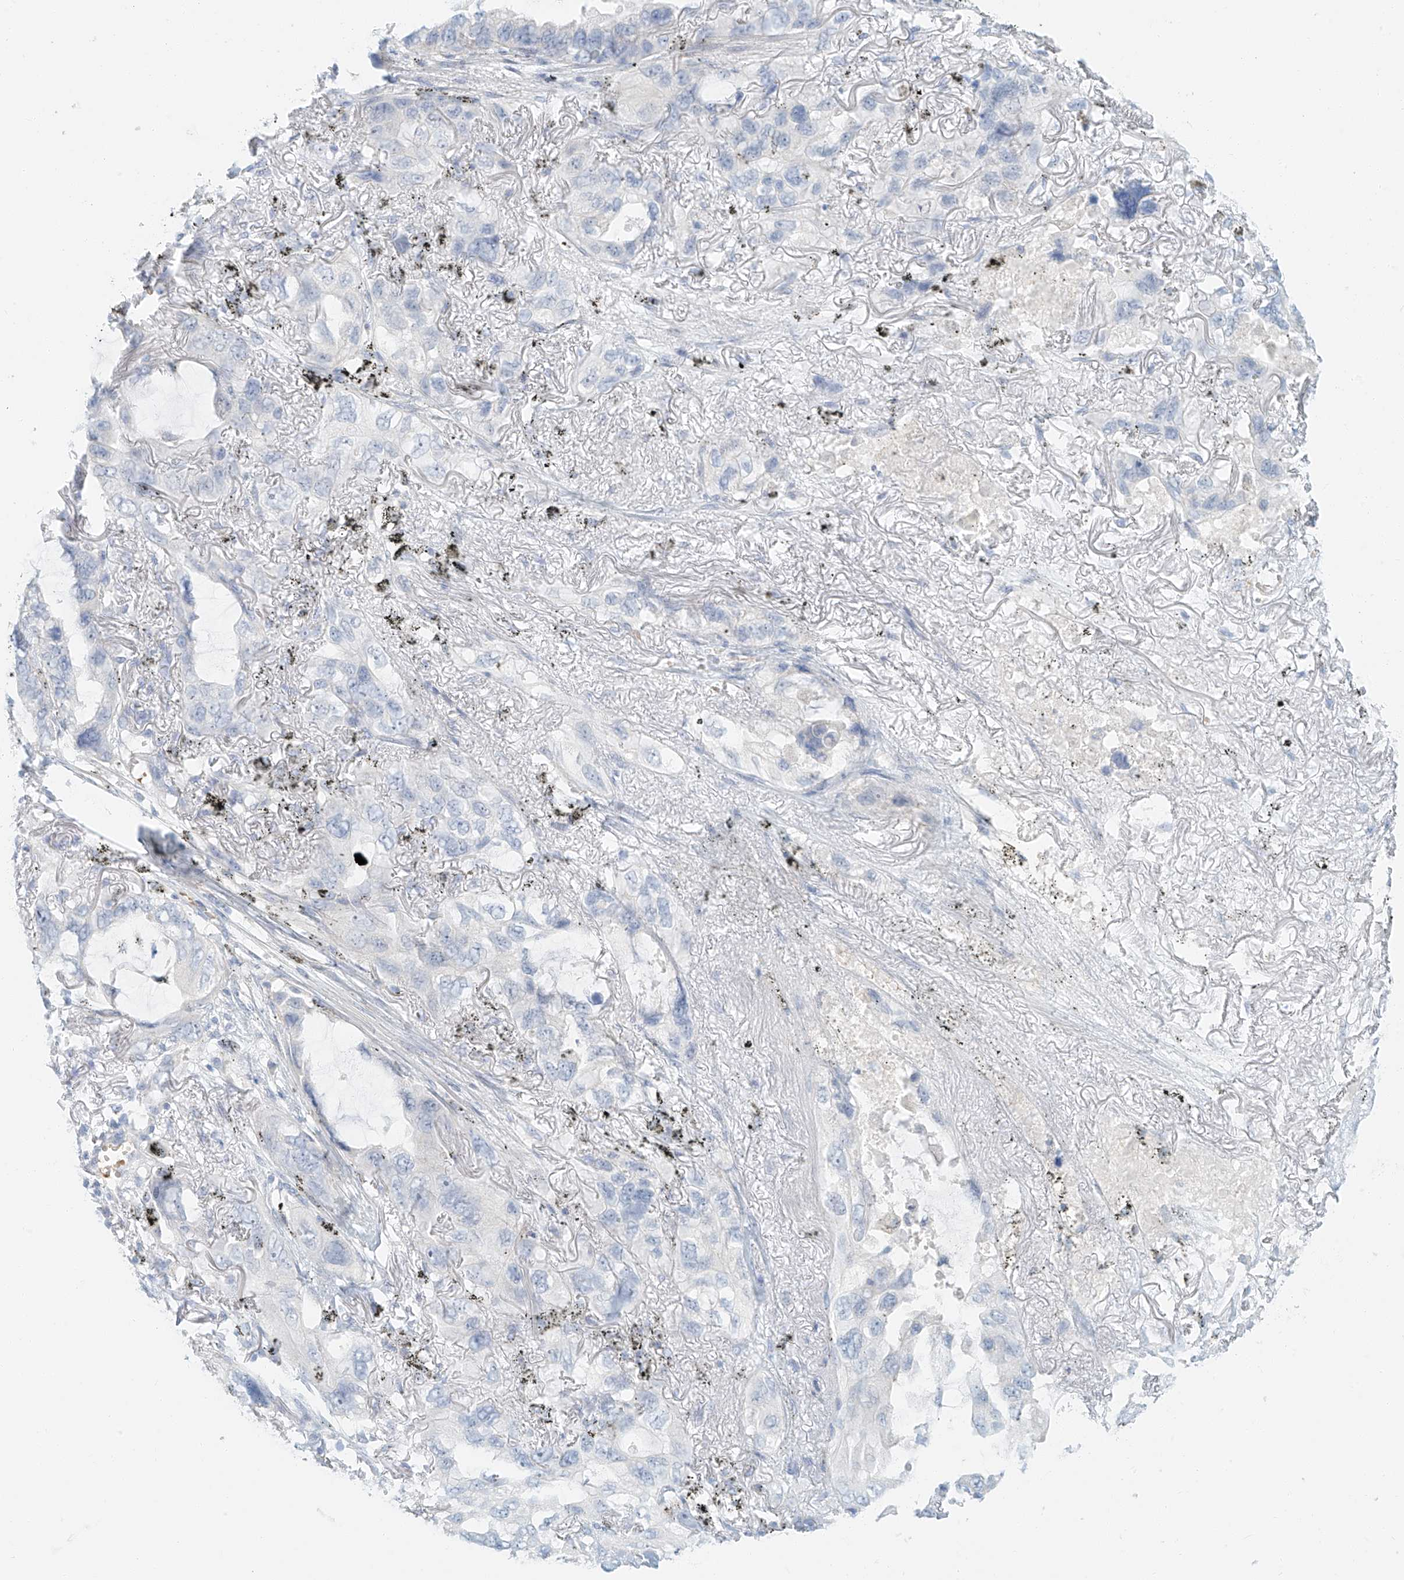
{"staining": {"intensity": "negative", "quantity": "none", "location": "none"}, "tissue": "lung cancer", "cell_type": "Tumor cells", "image_type": "cancer", "snomed": [{"axis": "morphology", "description": "Squamous cell carcinoma, NOS"}, {"axis": "topography", "description": "Lung"}], "caption": "Immunohistochemistry image of lung cancer stained for a protein (brown), which displays no expression in tumor cells.", "gene": "PGC", "patient": {"sex": "female", "age": 73}}